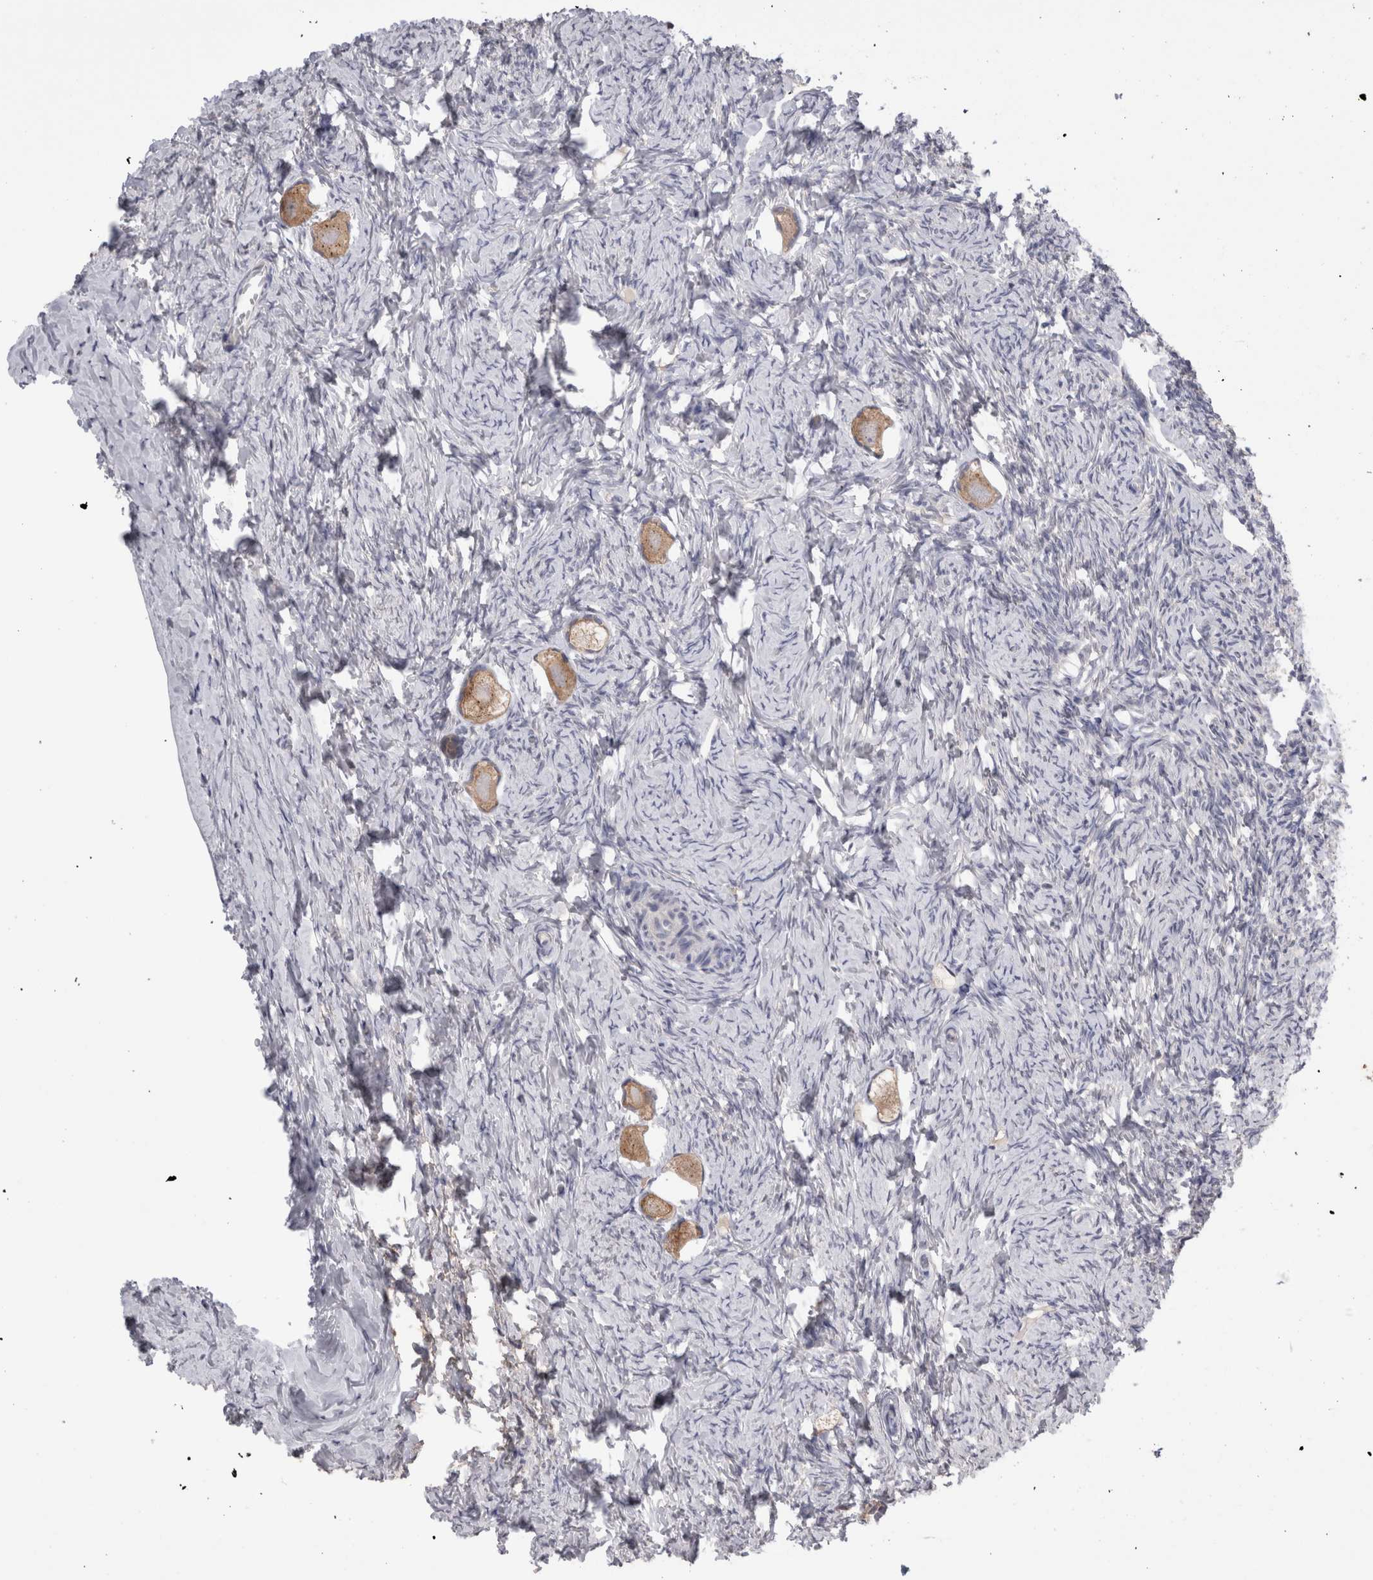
{"staining": {"intensity": "moderate", "quantity": ">75%", "location": "cytoplasmic/membranous"}, "tissue": "ovary", "cell_type": "Follicle cells", "image_type": "normal", "snomed": [{"axis": "morphology", "description": "Normal tissue, NOS"}, {"axis": "topography", "description": "Ovary"}], "caption": "Ovary stained with DAB IHC displays medium levels of moderate cytoplasmic/membranous staining in approximately >75% of follicle cells.", "gene": "OTOR", "patient": {"sex": "female", "age": 27}}